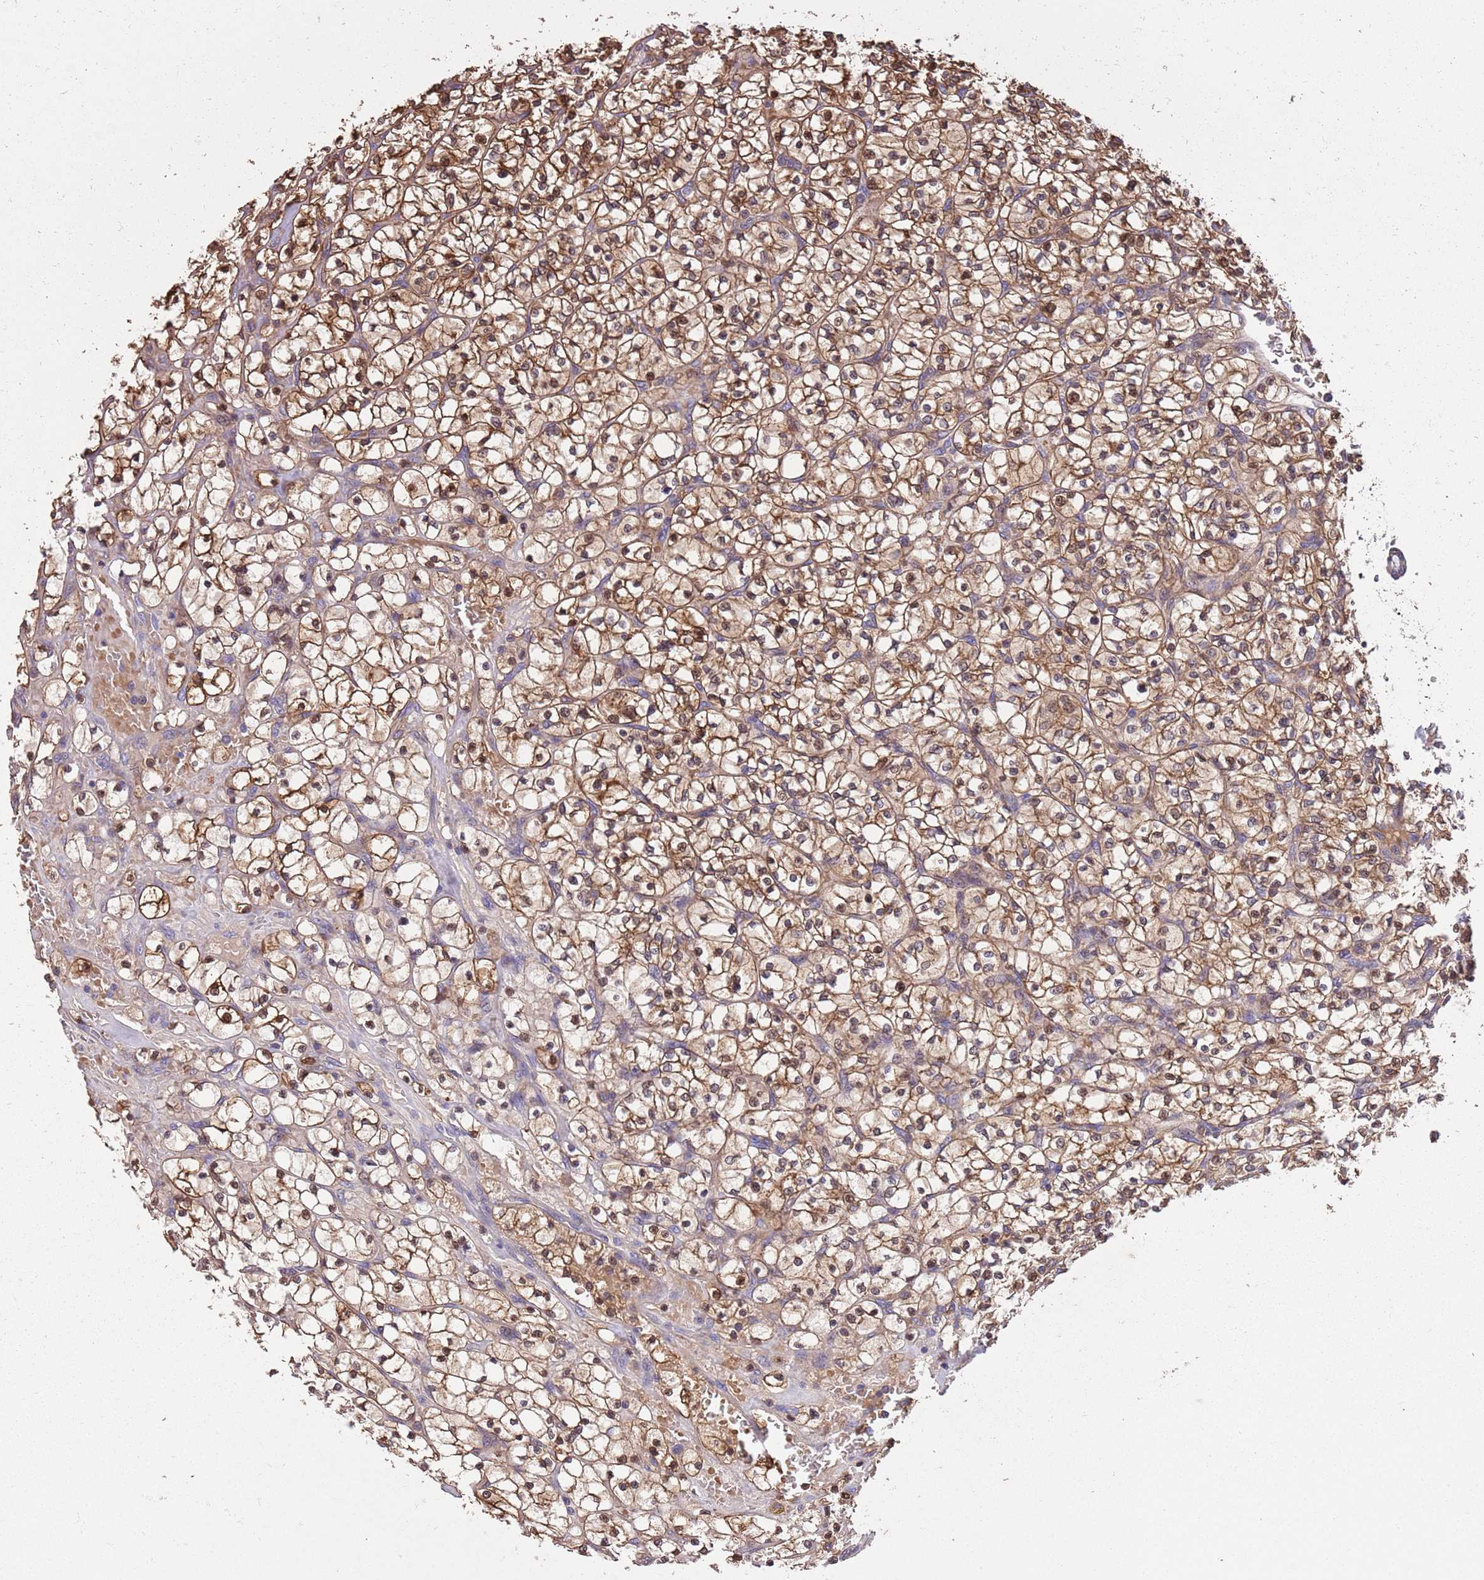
{"staining": {"intensity": "moderate", "quantity": ">75%", "location": "cytoplasmic/membranous"}, "tissue": "renal cancer", "cell_type": "Tumor cells", "image_type": "cancer", "snomed": [{"axis": "morphology", "description": "Adenocarcinoma, NOS"}, {"axis": "topography", "description": "Kidney"}], "caption": "A histopathology image of human renal cancer stained for a protein reveals moderate cytoplasmic/membranous brown staining in tumor cells.", "gene": "FAM89B", "patient": {"sex": "female", "age": 64}}